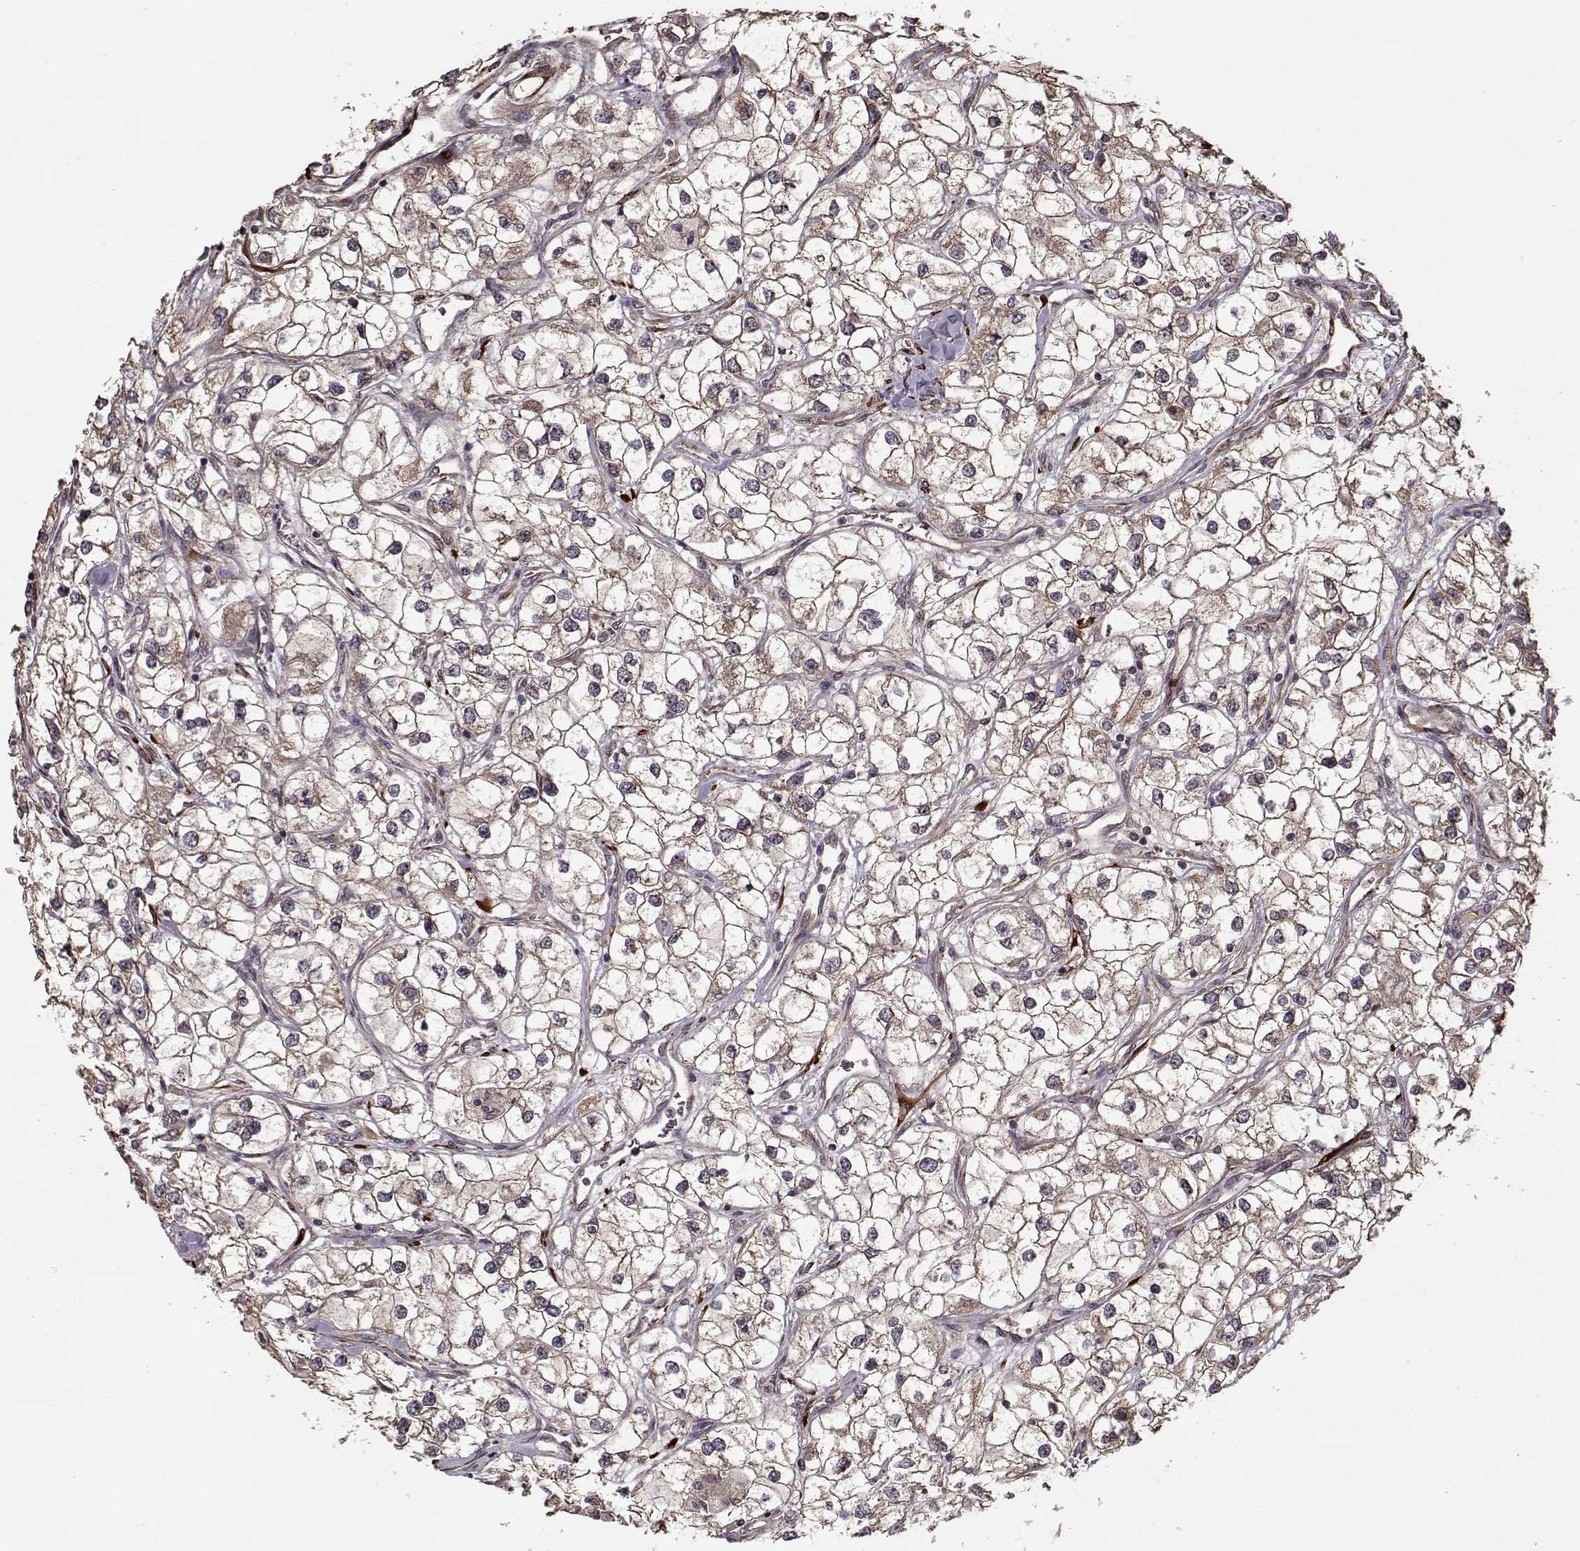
{"staining": {"intensity": "weak", "quantity": ">75%", "location": "cytoplasmic/membranous"}, "tissue": "renal cancer", "cell_type": "Tumor cells", "image_type": "cancer", "snomed": [{"axis": "morphology", "description": "Adenocarcinoma, NOS"}, {"axis": "topography", "description": "Kidney"}], "caption": "There is low levels of weak cytoplasmic/membranous positivity in tumor cells of renal cancer, as demonstrated by immunohistochemical staining (brown color).", "gene": "IMMP1L", "patient": {"sex": "male", "age": 59}}